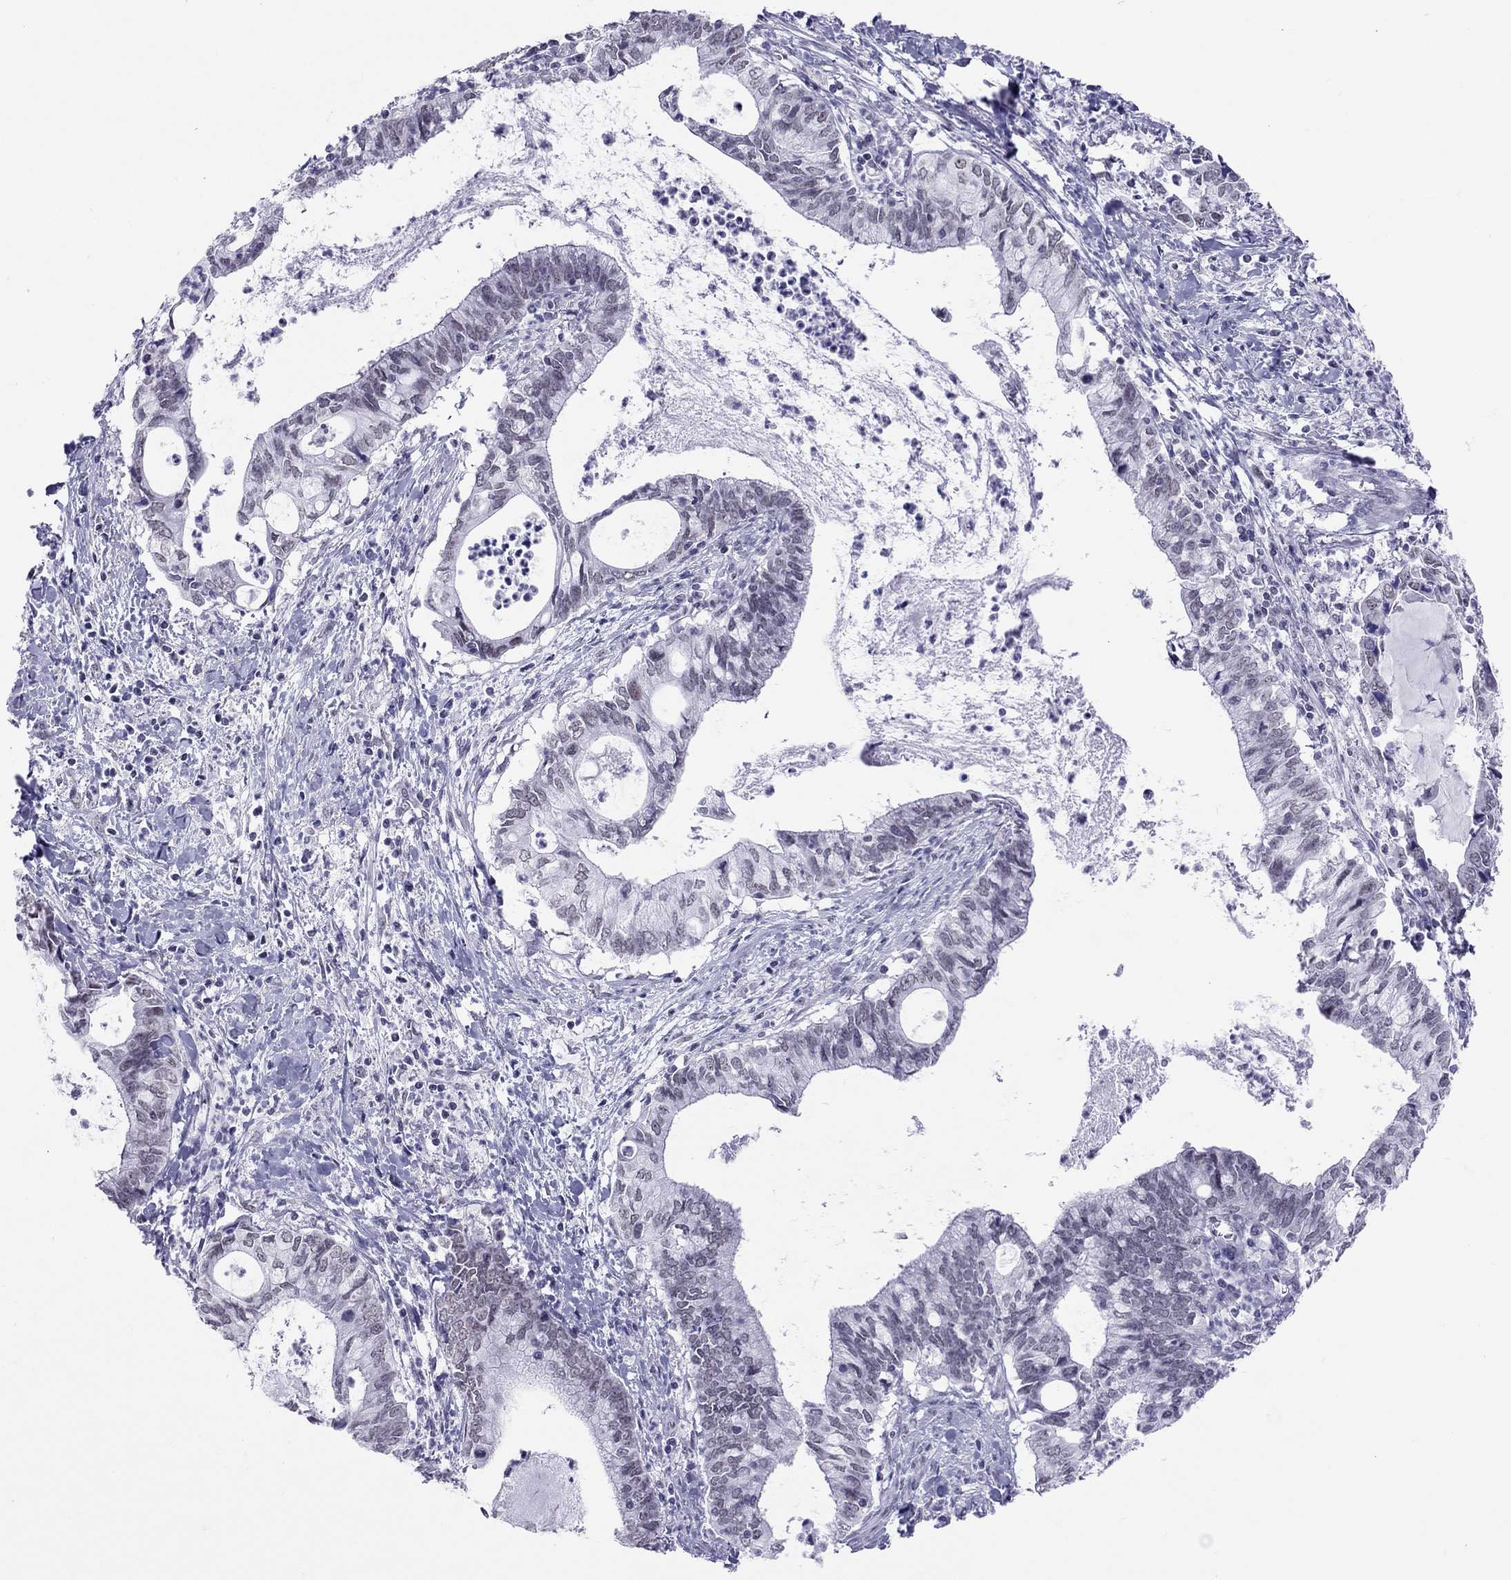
{"staining": {"intensity": "negative", "quantity": "none", "location": "none"}, "tissue": "cervical cancer", "cell_type": "Tumor cells", "image_type": "cancer", "snomed": [{"axis": "morphology", "description": "Adenocarcinoma, NOS"}, {"axis": "topography", "description": "Cervix"}], "caption": "Immunohistochemical staining of cervical adenocarcinoma demonstrates no significant positivity in tumor cells.", "gene": "JHY", "patient": {"sex": "female", "age": 42}}